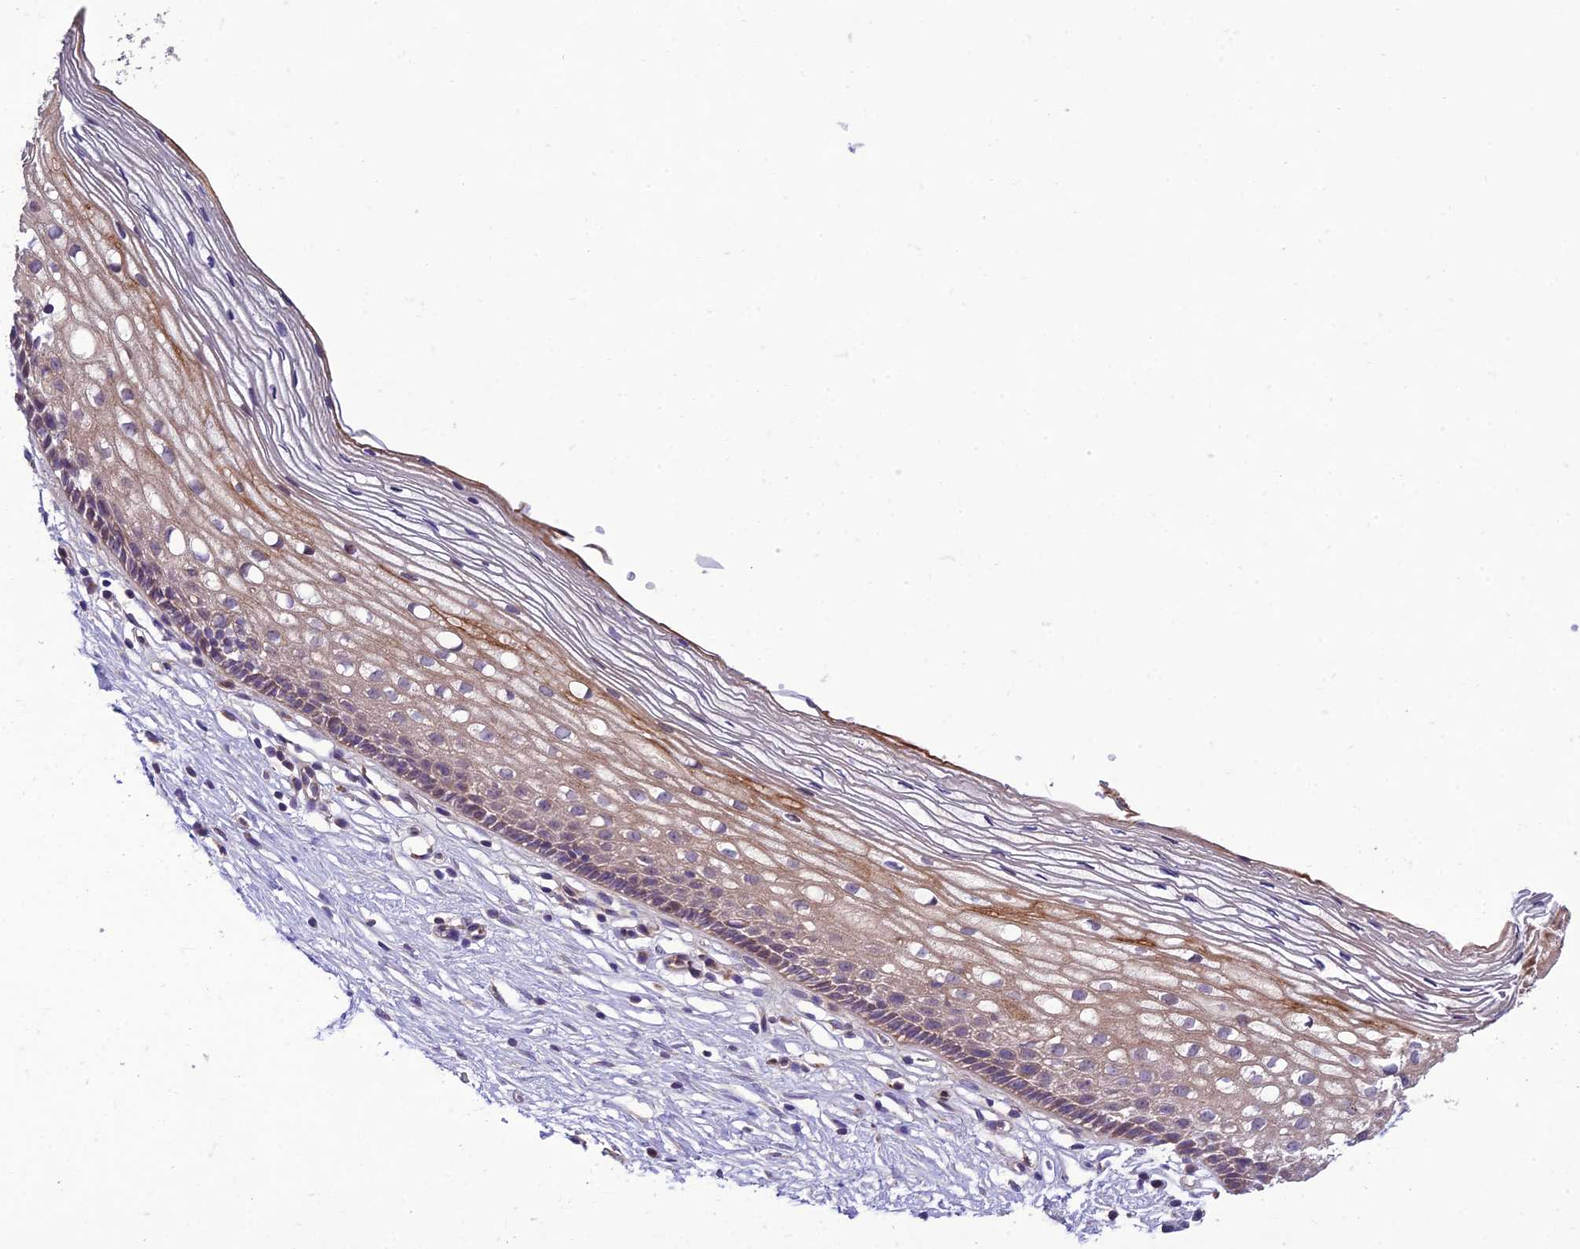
{"staining": {"intensity": "moderate", "quantity": "<25%", "location": "cytoplasmic/membranous"}, "tissue": "cervix", "cell_type": "Glandular cells", "image_type": "normal", "snomed": [{"axis": "morphology", "description": "Normal tissue, NOS"}, {"axis": "topography", "description": "Cervix"}], "caption": "Moderate cytoplasmic/membranous protein expression is appreciated in approximately <25% of glandular cells in cervix. The staining was performed using DAB, with brown indicating positive protein expression. Nuclei are stained blue with hematoxylin.", "gene": "IRAK3", "patient": {"sex": "female", "age": 27}}